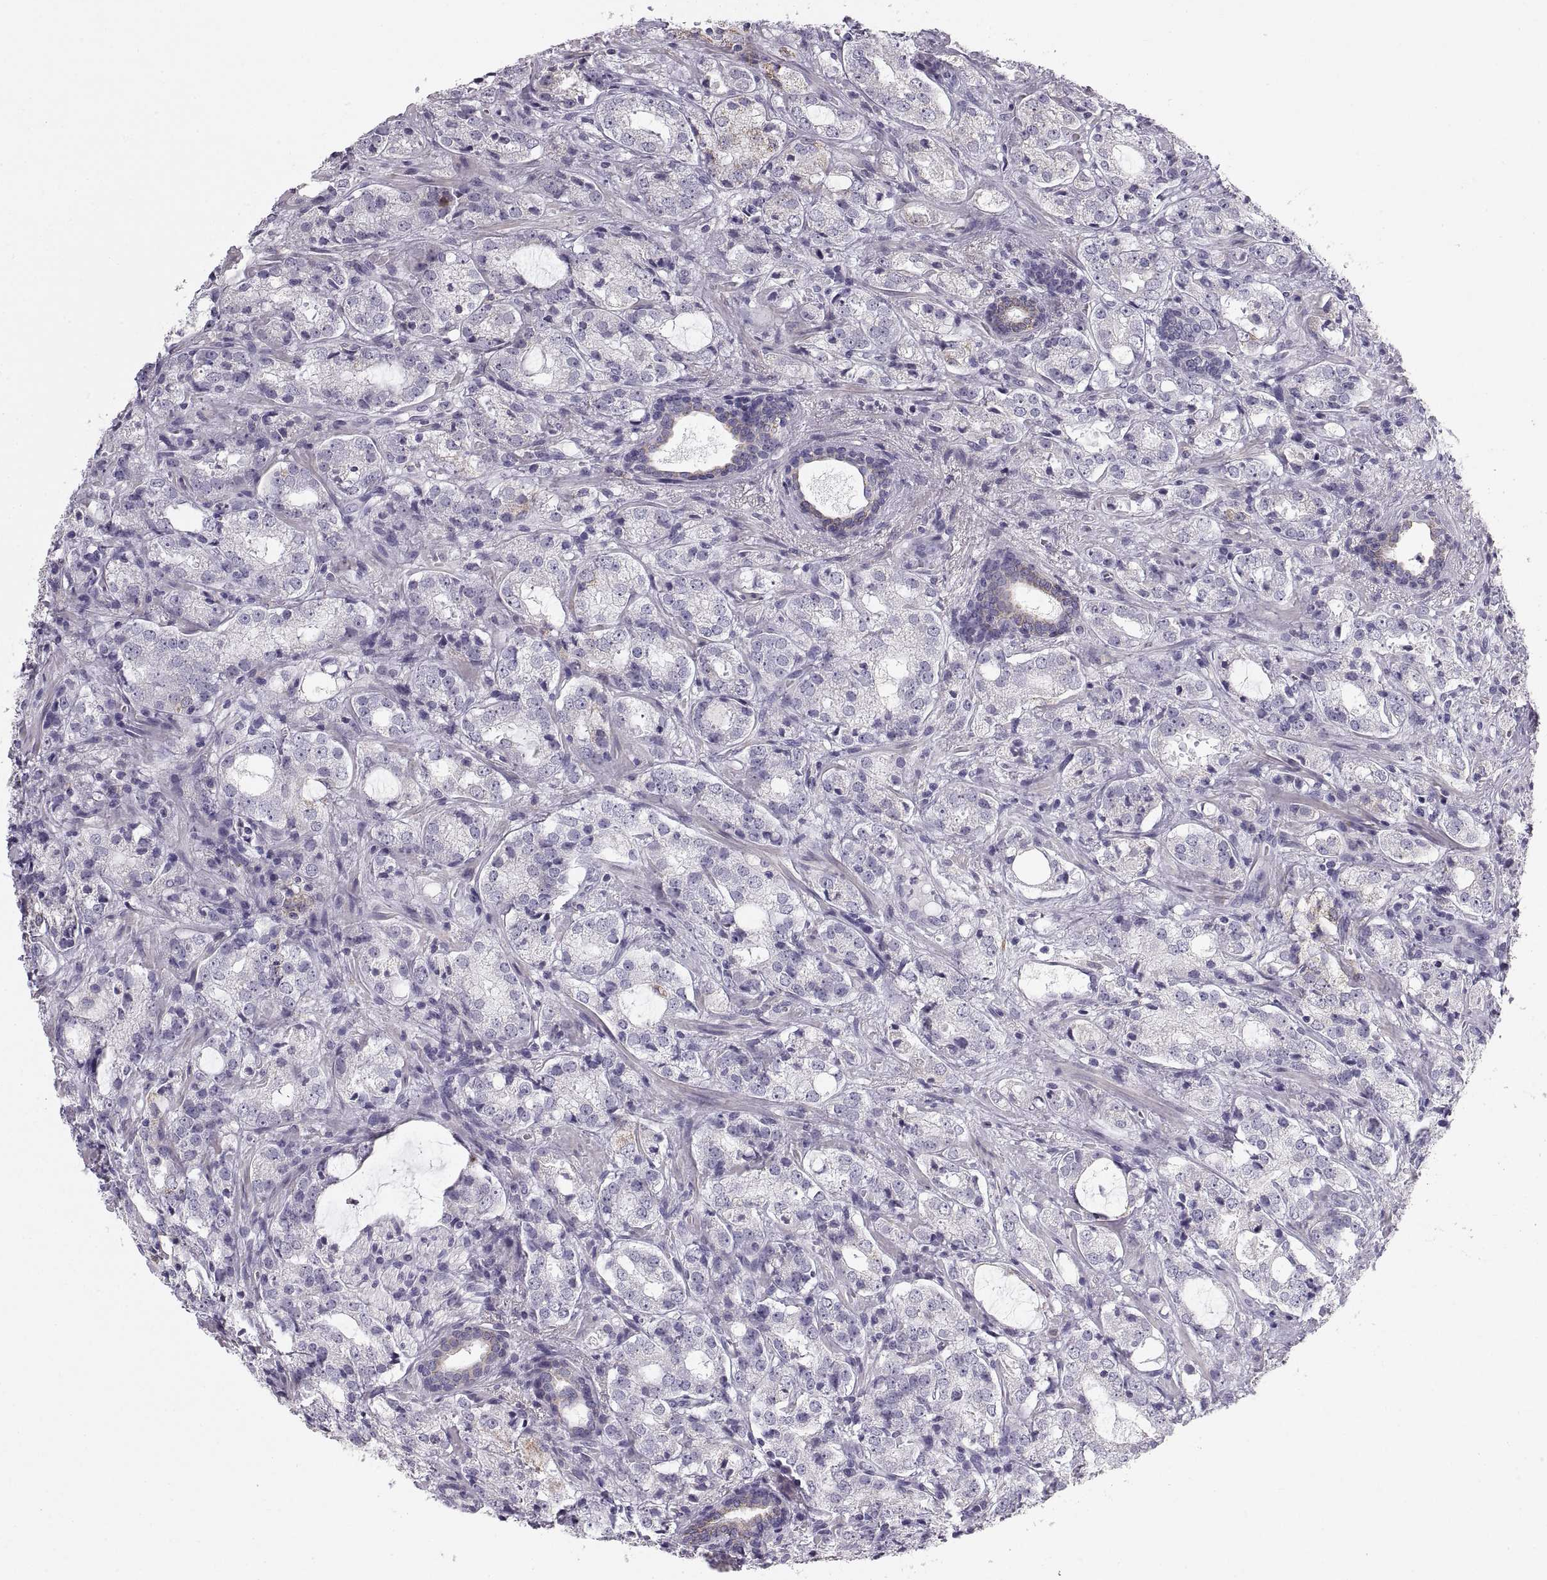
{"staining": {"intensity": "negative", "quantity": "none", "location": "none"}, "tissue": "prostate cancer", "cell_type": "Tumor cells", "image_type": "cancer", "snomed": [{"axis": "morphology", "description": "Adenocarcinoma, NOS"}, {"axis": "topography", "description": "Prostate"}], "caption": "This photomicrograph is of prostate cancer stained with immunohistochemistry to label a protein in brown with the nuclei are counter-stained blue. There is no positivity in tumor cells.", "gene": "COL9A3", "patient": {"sex": "male", "age": 66}}